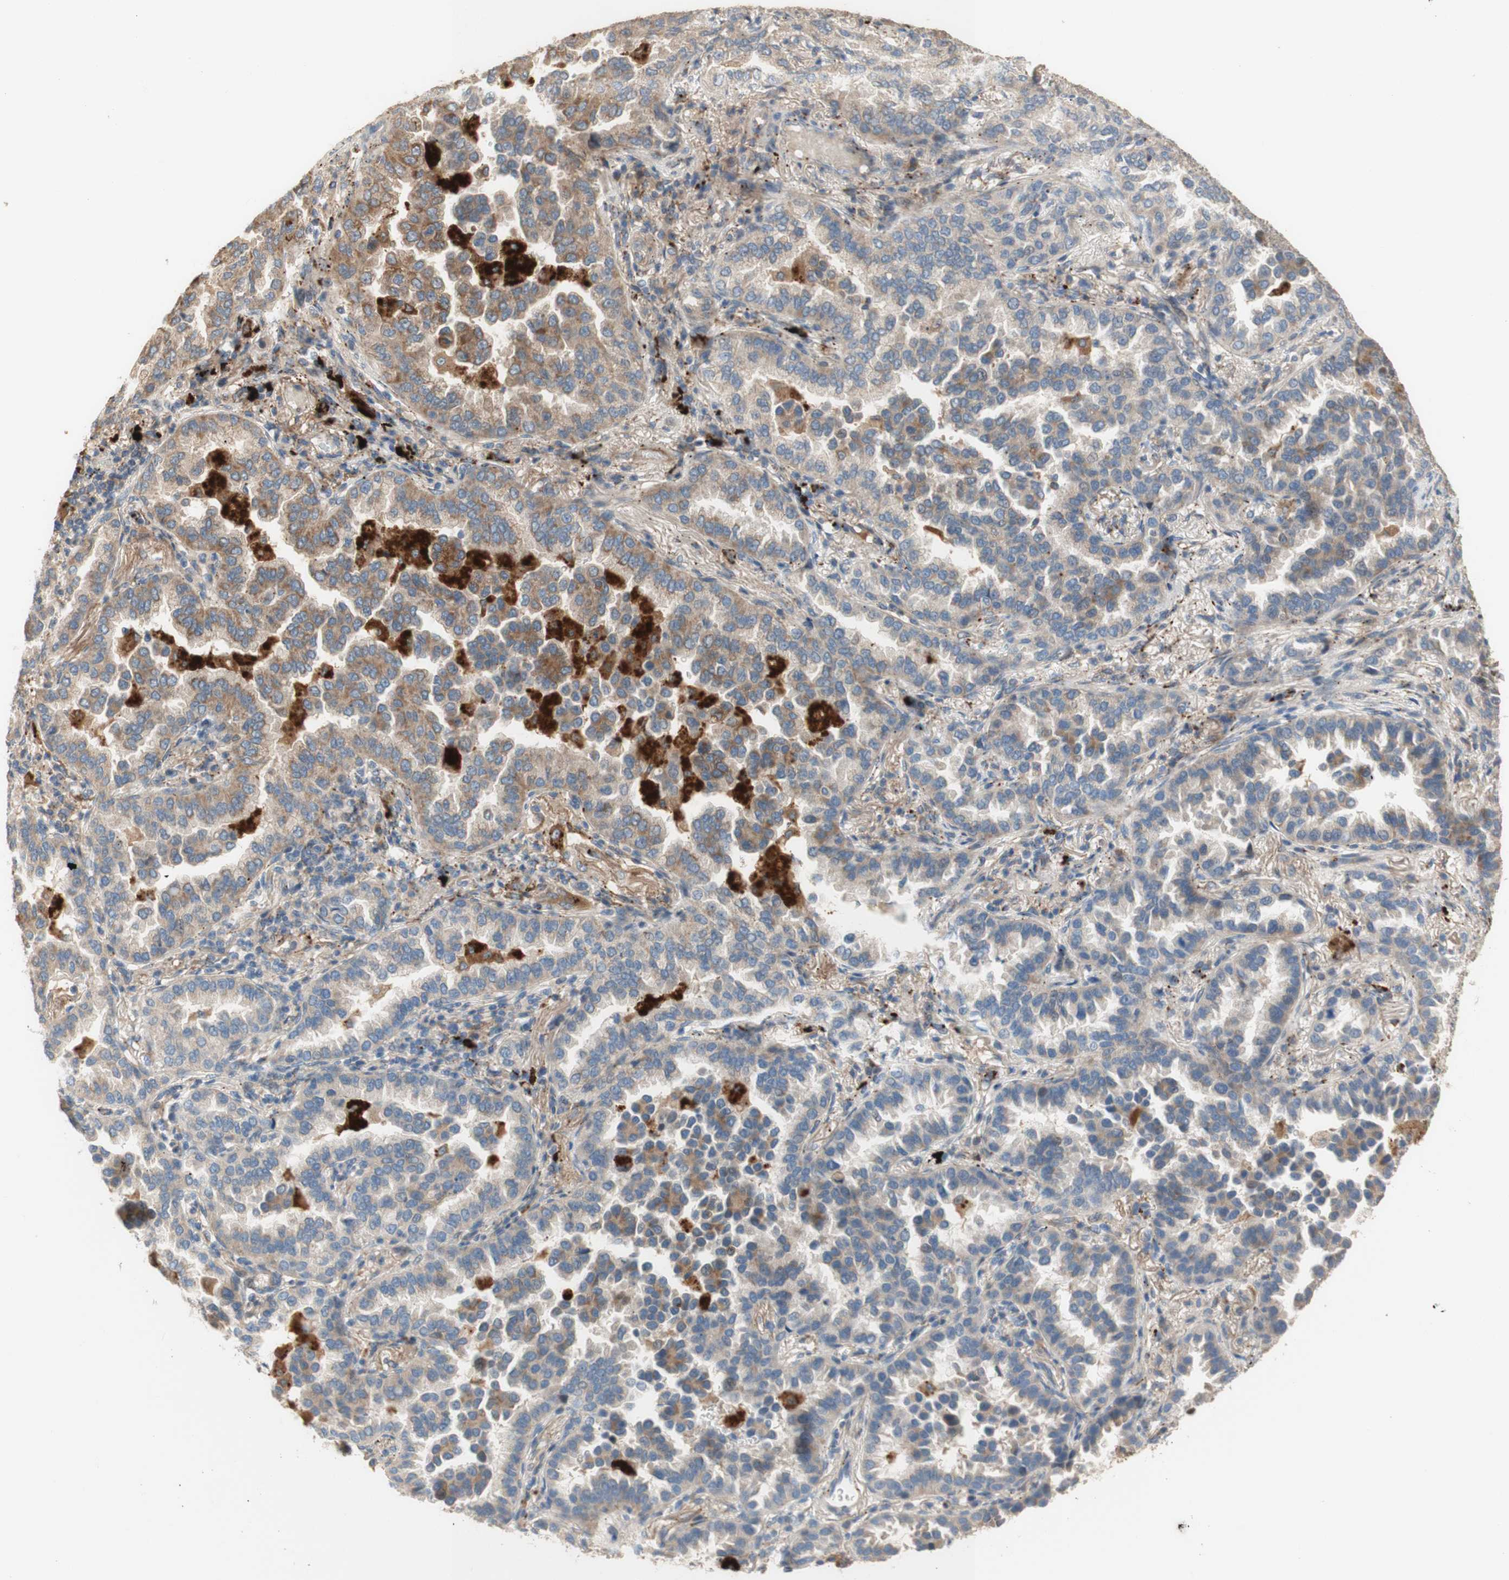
{"staining": {"intensity": "weak", "quantity": ">75%", "location": "cytoplasmic/membranous"}, "tissue": "lung cancer", "cell_type": "Tumor cells", "image_type": "cancer", "snomed": [{"axis": "morphology", "description": "Normal tissue, NOS"}, {"axis": "morphology", "description": "Adenocarcinoma, NOS"}, {"axis": "topography", "description": "Lung"}], "caption": "DAB immunohistochemical staining of lung adenocarcinoma reveals weak cytoplasmic/membranous protein staining in approximately >75% of tumor cells. Using DAB (3,3'-diaminobenzidine) (brown) and hematoxylin (blue) stains, captured at high magnification using brightfield microscopy.", "gene": "PTPN21", "patient": {"sex": "male", "age": 59}}